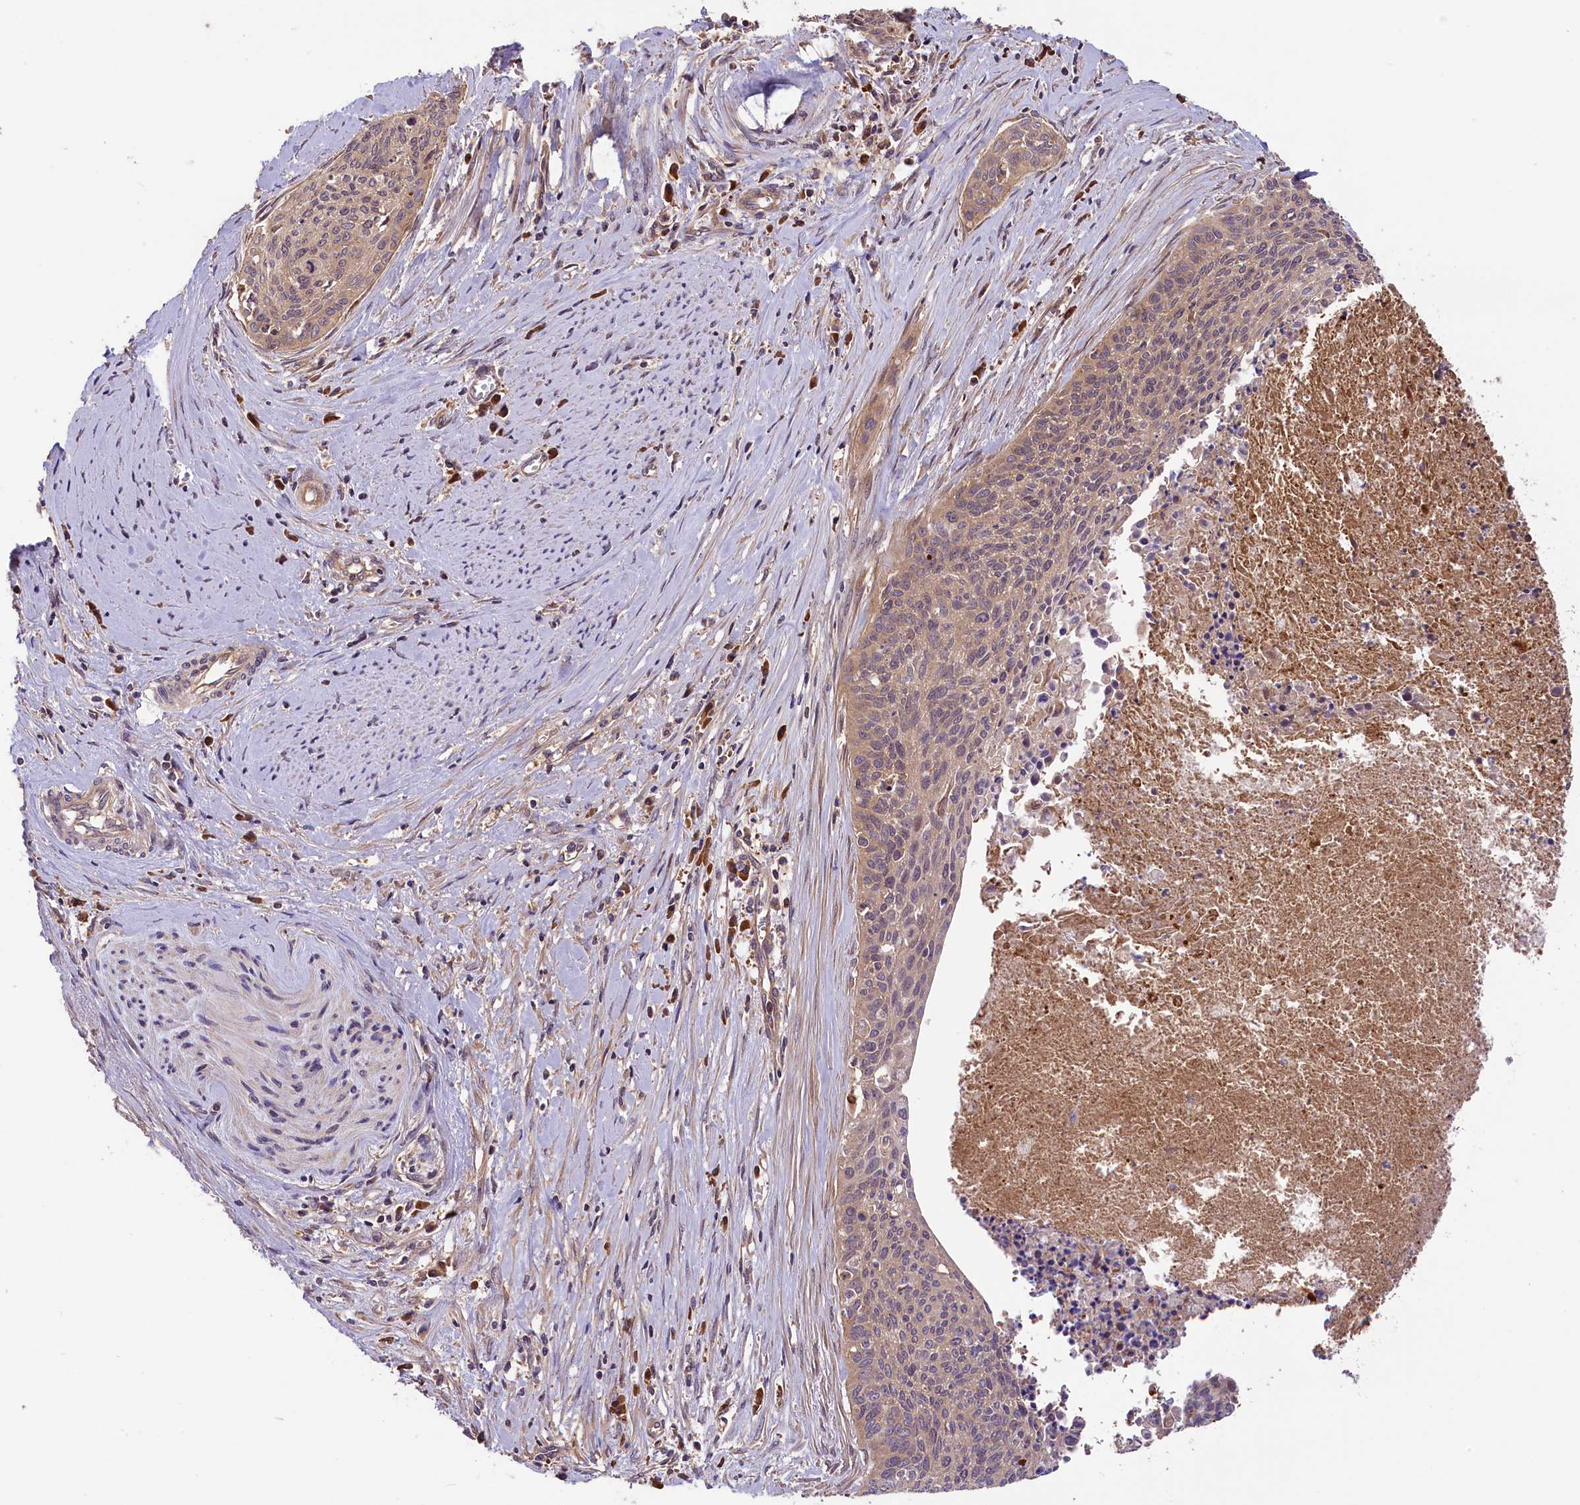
{"staining": {"intensity": "weak", "quantity": "25%-75%", "location": "cytoplasmic/membranous"}, "tissue": "cervical cancer", "cell_type": "Tumor cells", "image_type": "cancer", "snomed": [{"axis": "morphology", "description": "Squamous cell carcinoma, NOS"}, {"axis": "topography", "description": "Cervix"}], "caption": "The immunohistochemical stain labels weak cytoplasmic/membranous expression in tumor cells of cervical squamous cell carcinoma tissue. The staining was performed using DAB, with brown indicating positive protein expression. Nuclei are stained blue with hematoxylin.", "gene": "SETD6", "patient": {"sex": "female", "age": 55}}